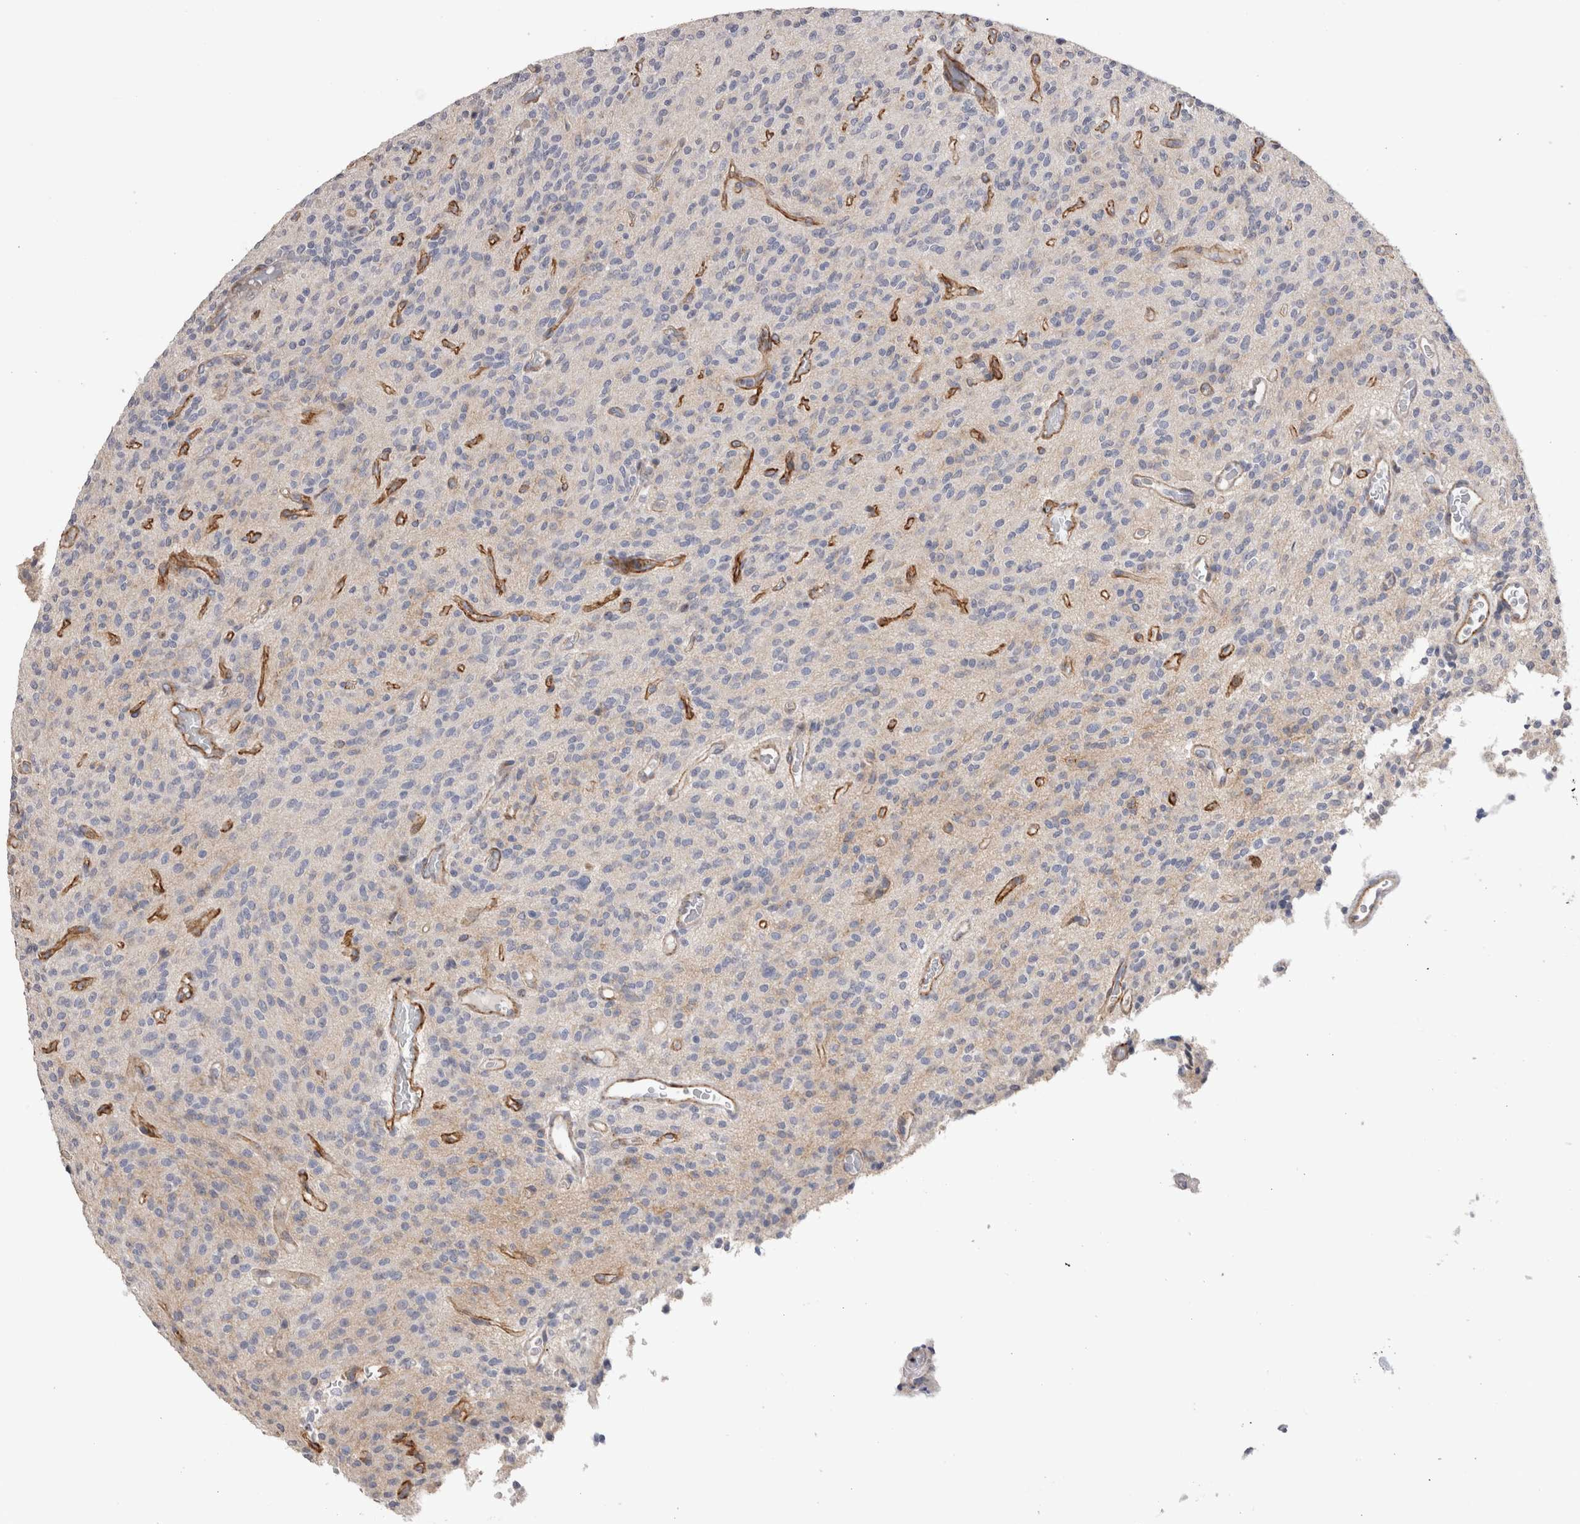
{"staining": {"intensity": "negative", "quantity": "none", "location": "none"}, "tissue": "glioma", "cell_type": "Tumor cells", "image_type": "cancer", "snomed": [{"axis": "morphology", "description": "Glioma, malignant, High grade"}, {"axis": "topography", "description": "Brain"}], "caption": "A high-resolution photomicrograph shows IHC staining of glioma, which shows no significant staining in tumor cells.", "gene": "CDH6", "patient": {"sex": "male", "age": 34}}